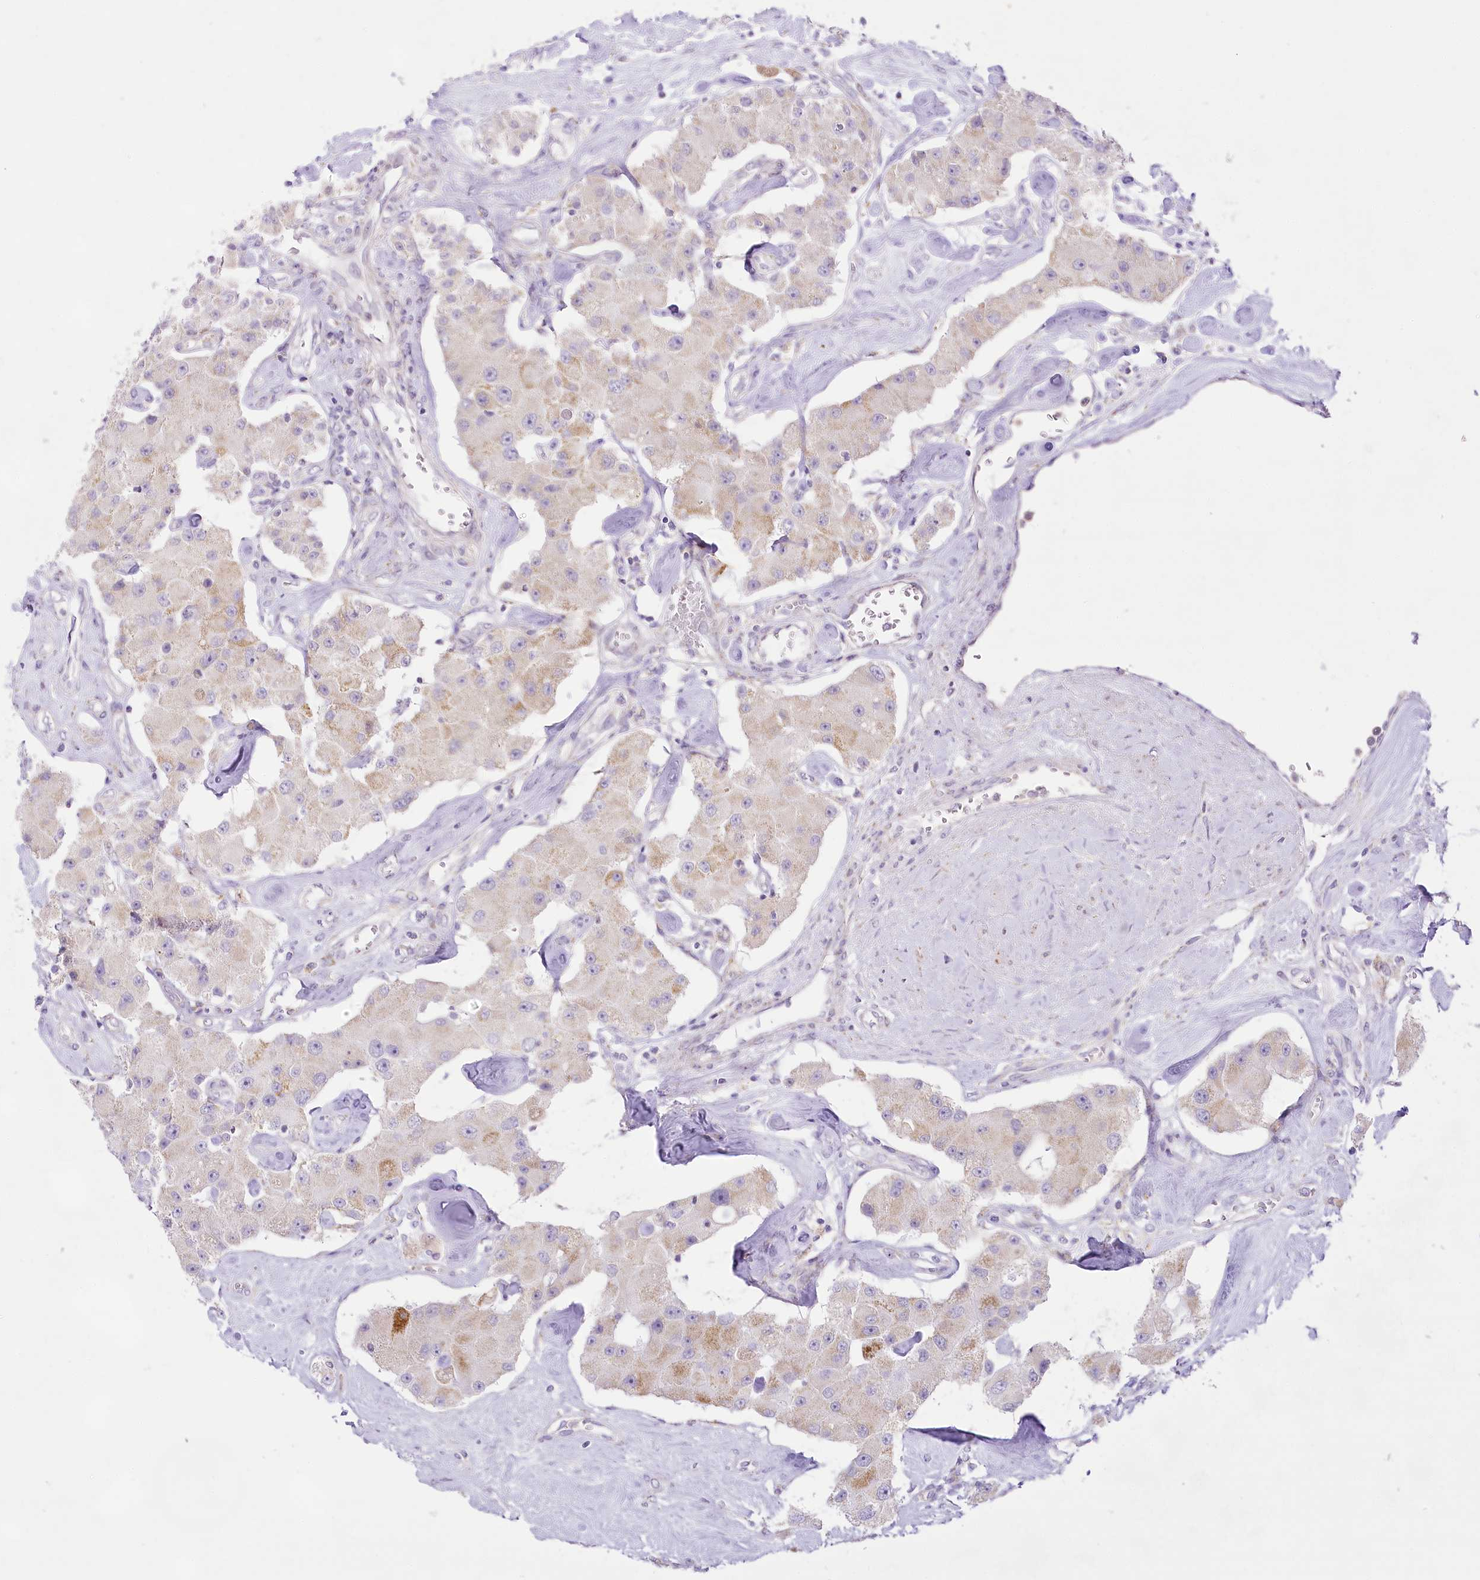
{"staining": {"intensity": "negative", "quantity": "none", "location": "none"}, "tissue": "carcinoid", "cell_type": "Tumor cells", "image_type": "cancer", "snomed": [{"axis": "morphology", "description": "Carcinoid, malignant, NOS"}, {"axis": "topography", "description": "Pancreas"}], "caption": "High magnification brightfield microscopy of carcinoid (malignant) stained with DAB (brown) and counterstained with hematoxylin (blue): tumor cells show no significant staining.", "gene": "CCDC30", "patient": {"sex": "male", "age": 41}}